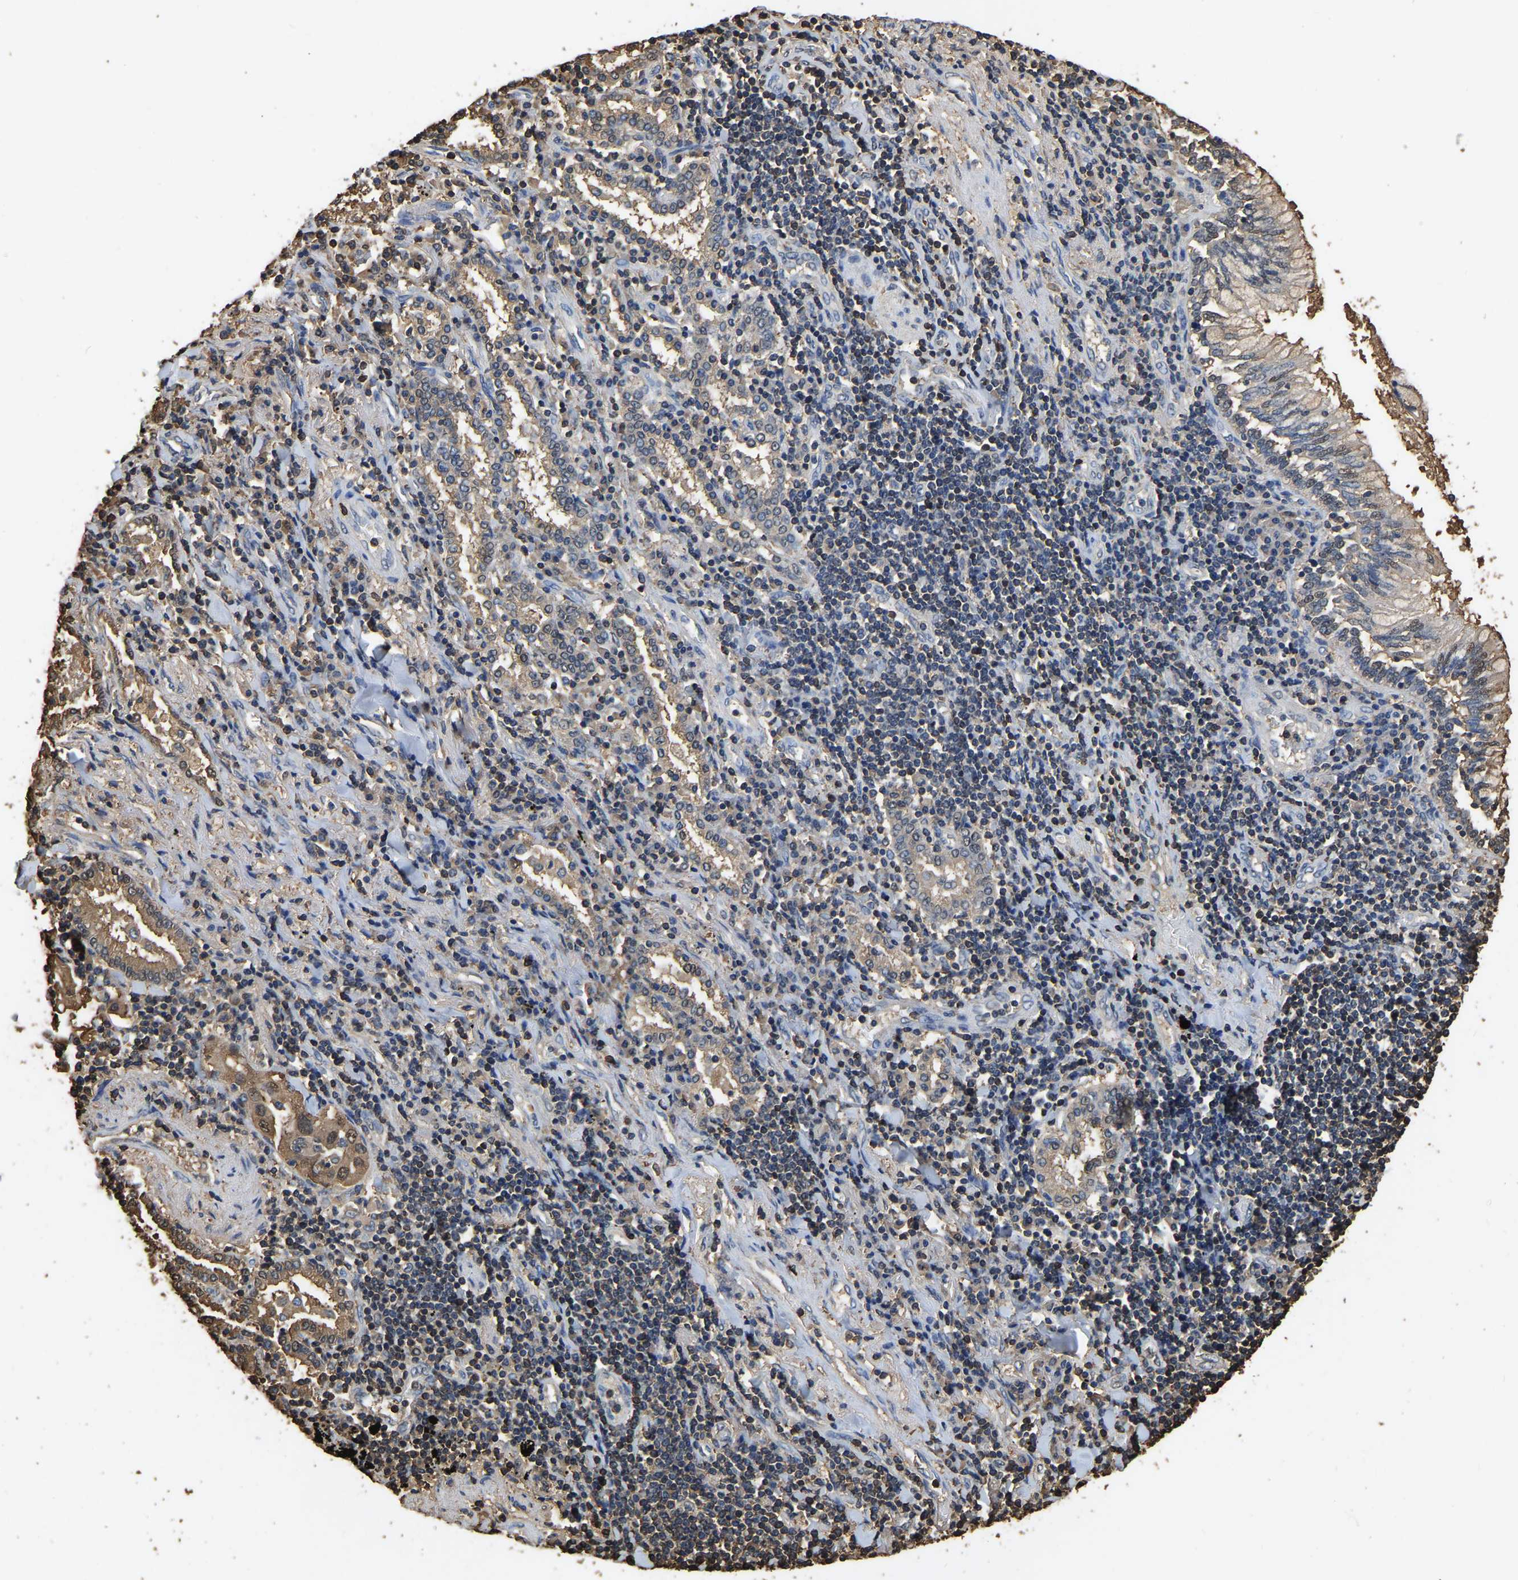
{"staining": {"intensity": "moderate", "quantity": "<25%", "location": "cytoplasmic/membranous"}, "tissue": "lung cancer", "cell_type": "Tumor cells", "image_type": "cancer", "snomed": [{"axis": "morphology", "description": "Adenocarcinoma, NOS"}, {"axis": "topography", "description": "Lung"}], "caption": "This photomicrograph exhibits lung cancer (adenocarcinoma) stained with immunohistochemistry (IHC) to label a protein in brown. The cytoplasmic/membranous of tumor cells show moderate positivity for the protein. Nuclei are counter-stained blue.", "gene": "LDHB", "patient": {"sex": "female", "age": 65}}